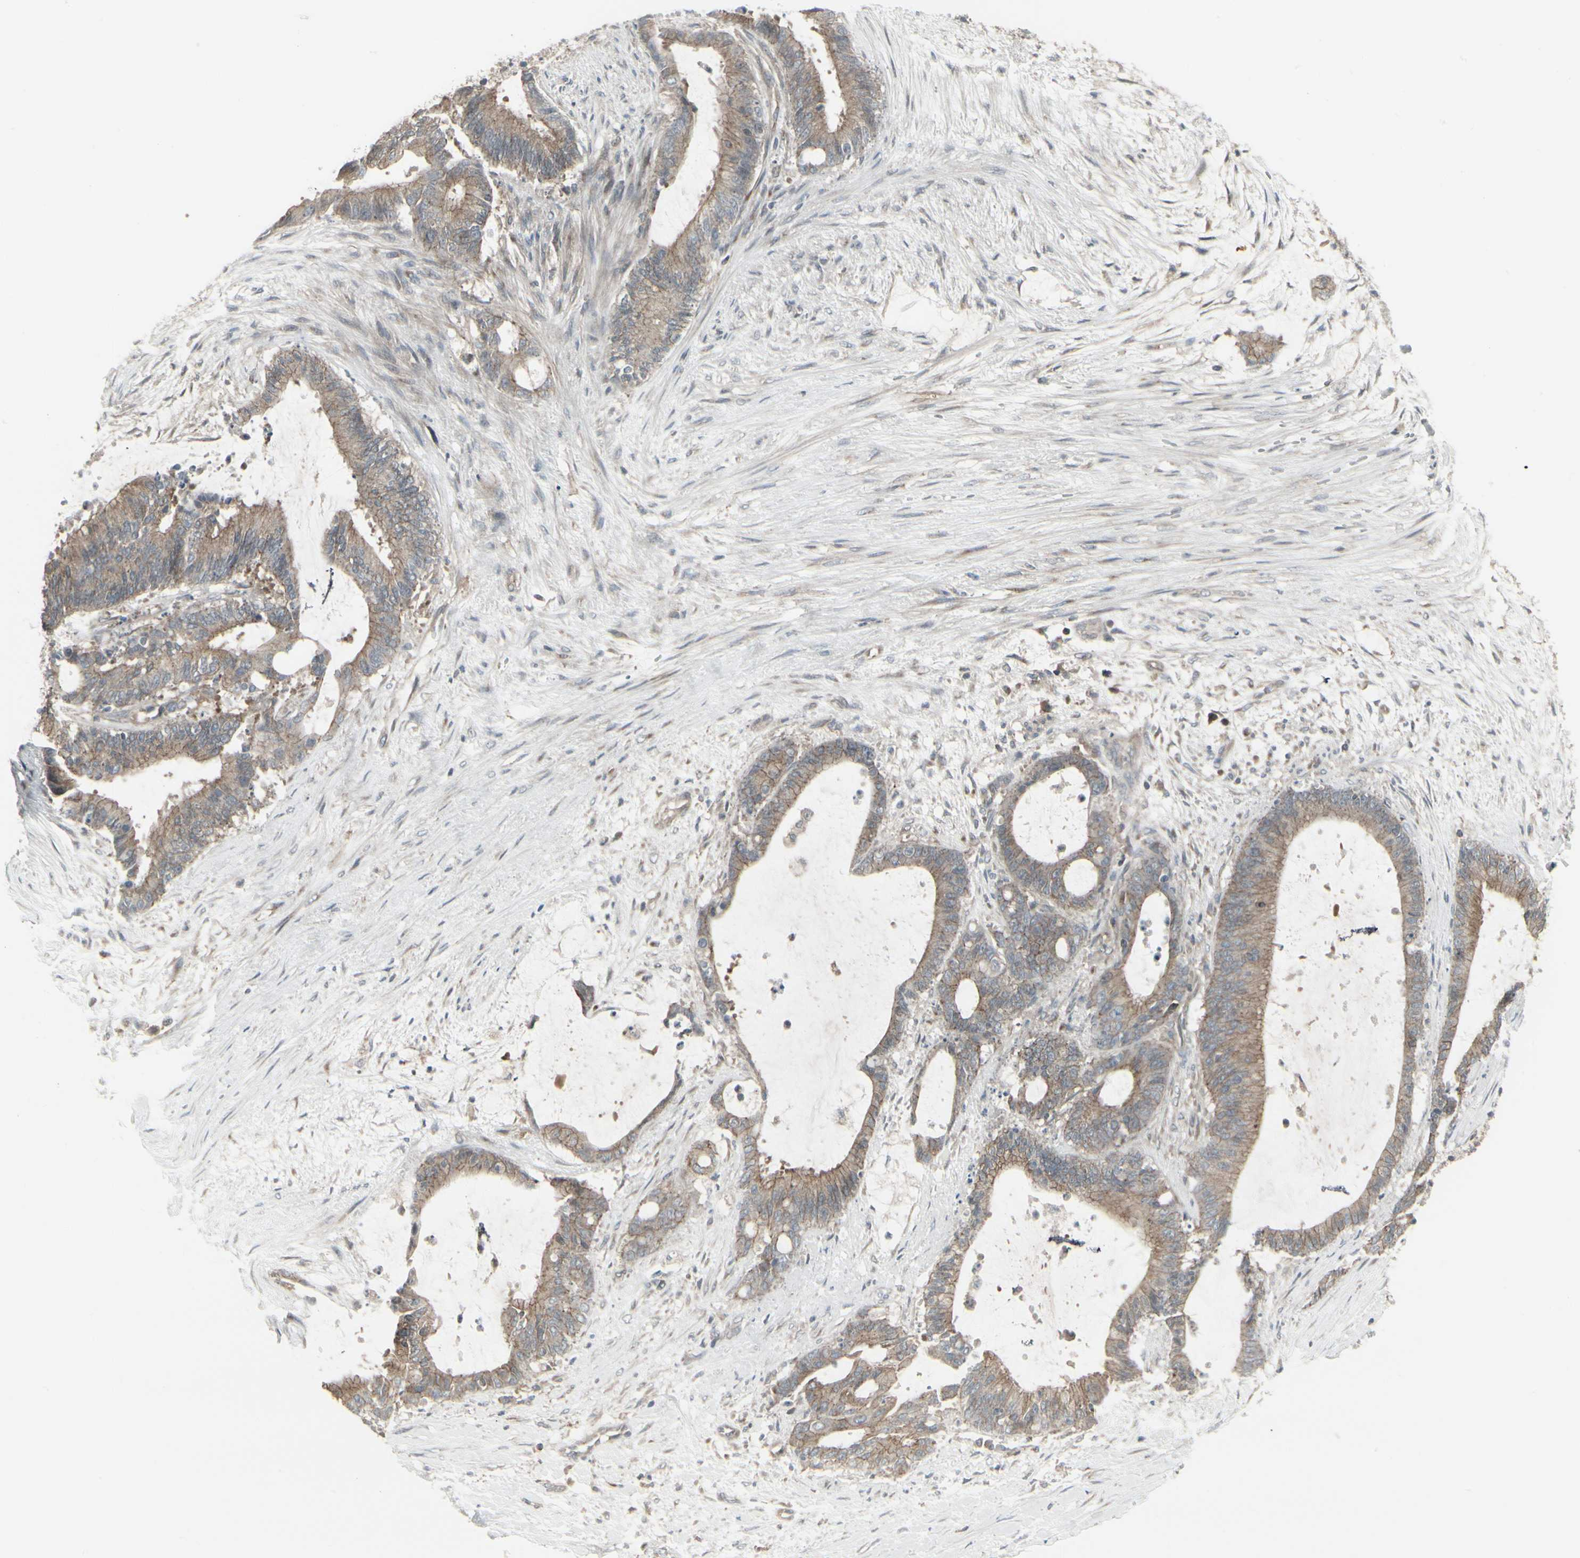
{"staining": {"intensity": "moderate", "quantity": ">75%", "location": "cytoplasmic/membranous"}, "tissue": "liver cancer", "cell_type": "Tumor cells", "image_type": "cancer", "snomed": [{"axis": "morphology", "description": "Cholangiocarcinoma"}, {"axis": "topography", "description": "Liver"}], "caption": "Immunohistochemical staining of human liver cancer shows medium levels of moderate cytoplasmic/membranous protein staining in about >75% of tumor cells.", "gene": "EPS15", "patient": {"sex": "female", "age": 73}}